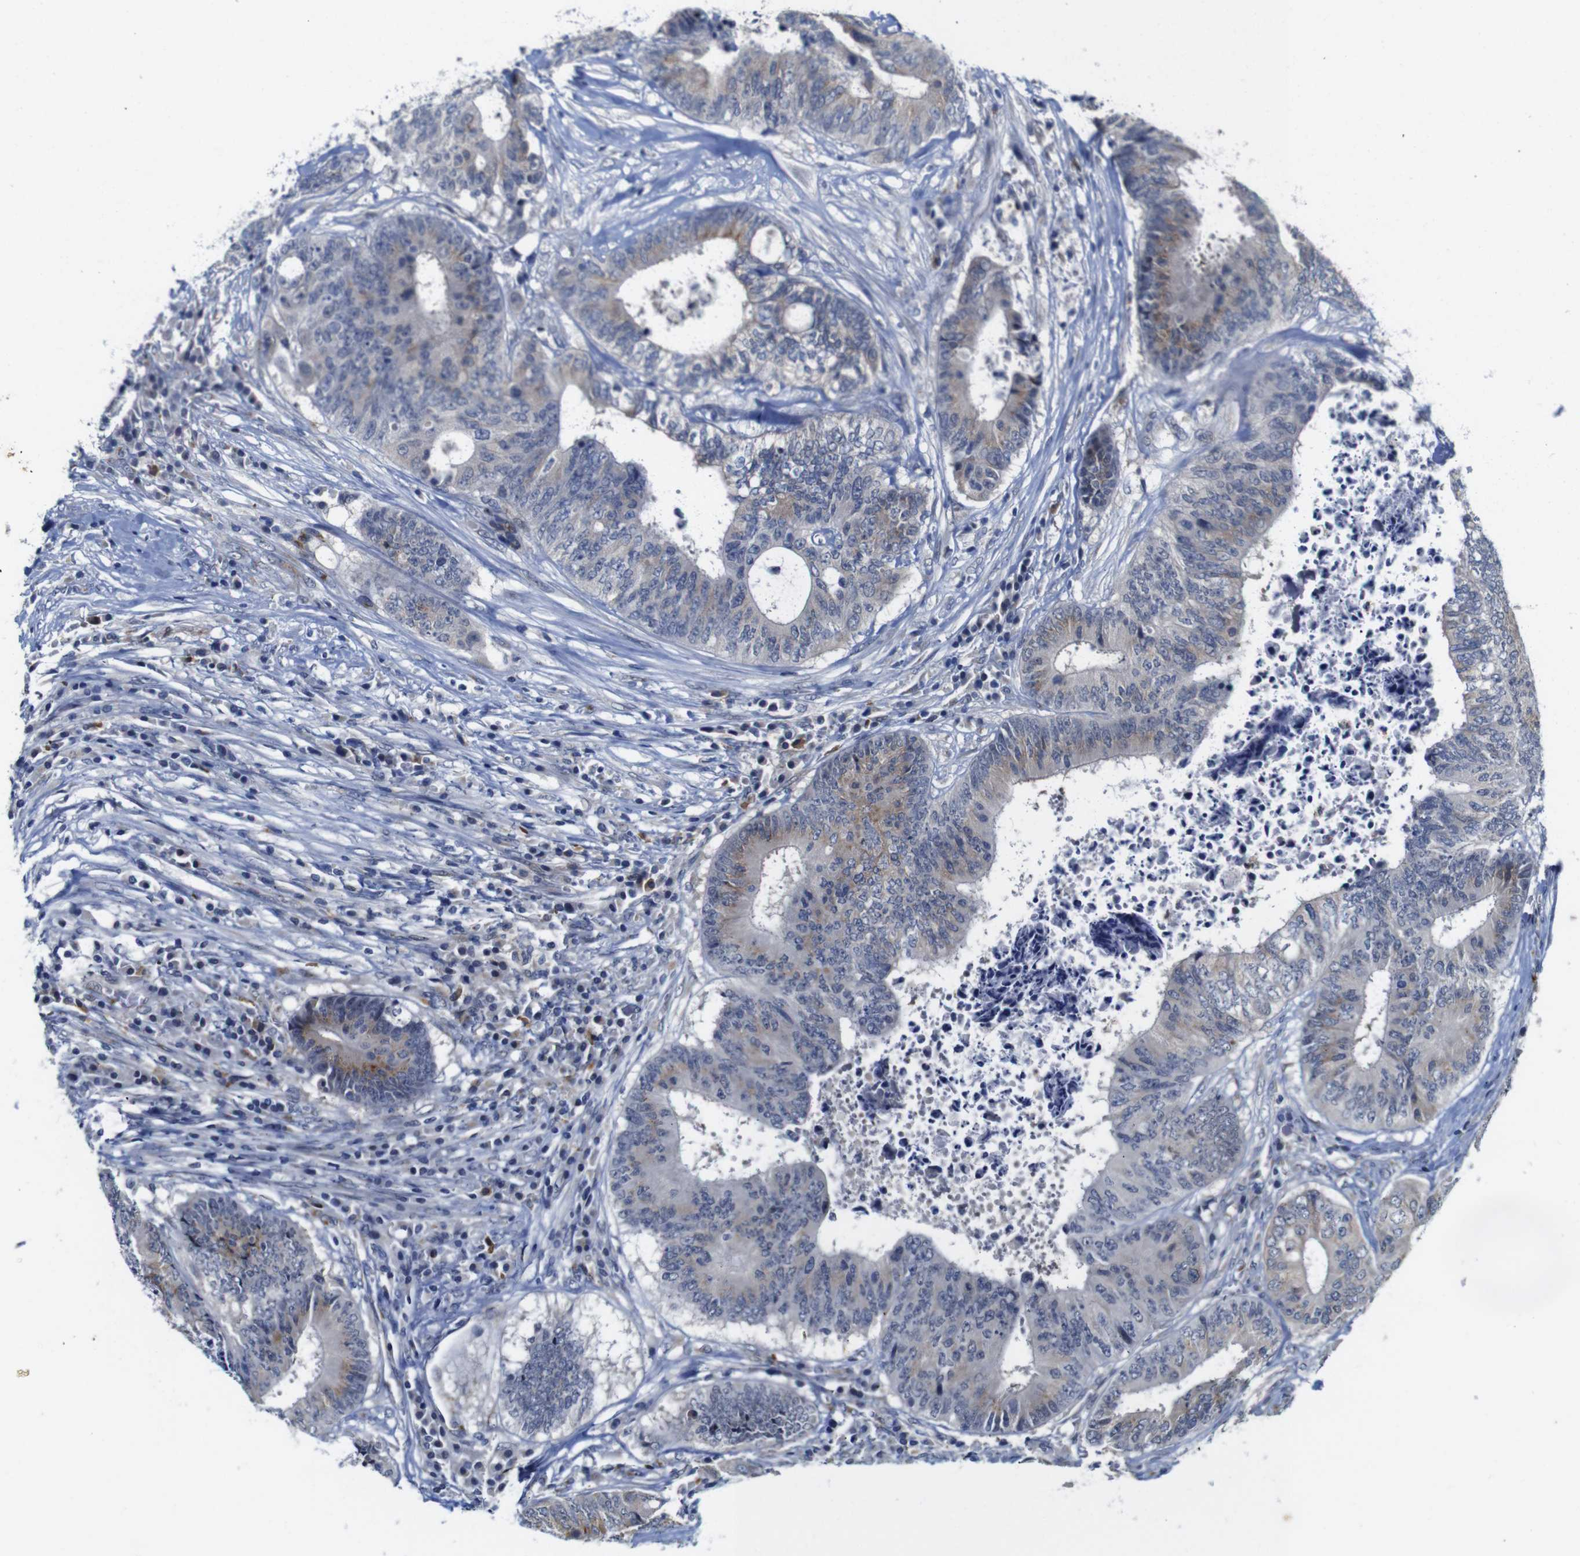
{"staining": {"intensity": "moderate", "quantity": "<25%", "location": "cytoplasmic/membranous"}, "tissue": "colorectal cancer", "cell_type": "Tumor cells", "image_type": "cancer", "snomed": [{"axis": "morphology", "description": "Adenocarcinoma, NOS"}, {"axis": "topography", "description": "Rectum"}], "caption": "High-magnification brightfield microscopy of colorectal adenocarcinoma stained with DAB (brown) and counterstained with hematoxylin (blue). tumor cells exhibit moderate cytoplasmic/membranous staining is present in about<25% of cells.", "gene": "FURIN", "patient": {"sex": "male", "age": 72}}